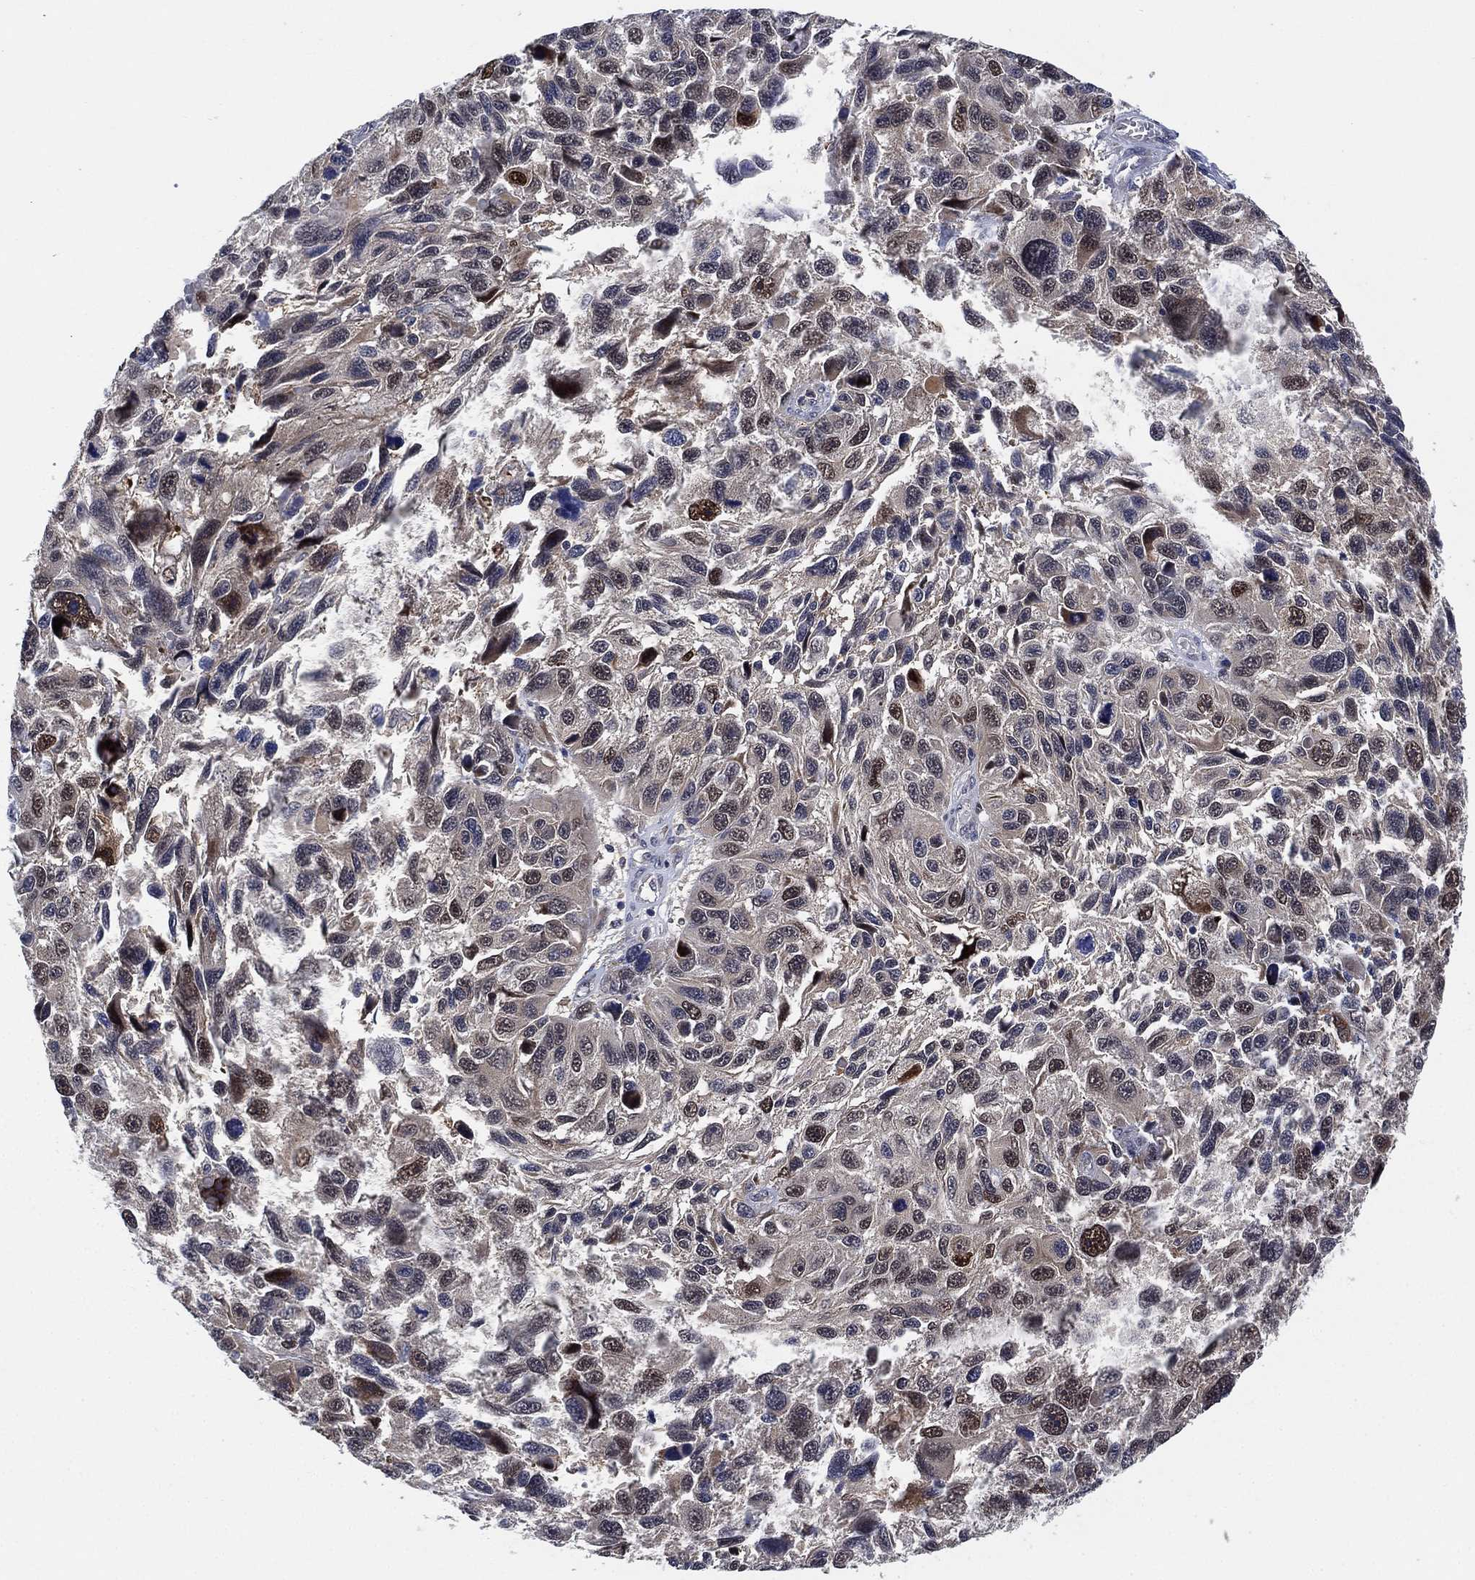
{"staining": {"intensity": "moderate", "quantity": "<25%", "location": "cytoplasmic/membranous"}, "tissue": "melanoma", "cell_type": "Tumor cells", "image_type": "cancer", "snomed": [{"axis": "morphology", "description": "Malignant melanoma, NOS"}, {"axis": "topography", "description": "Skin"}], "caption": "Protein staining of malignant melanoma tissue exhibits moderate cytoplasmic/membranous positivity in approximately <25% of tumor cells.", "gene": "FES", "patient": {"sex": "male", "age": 53}}